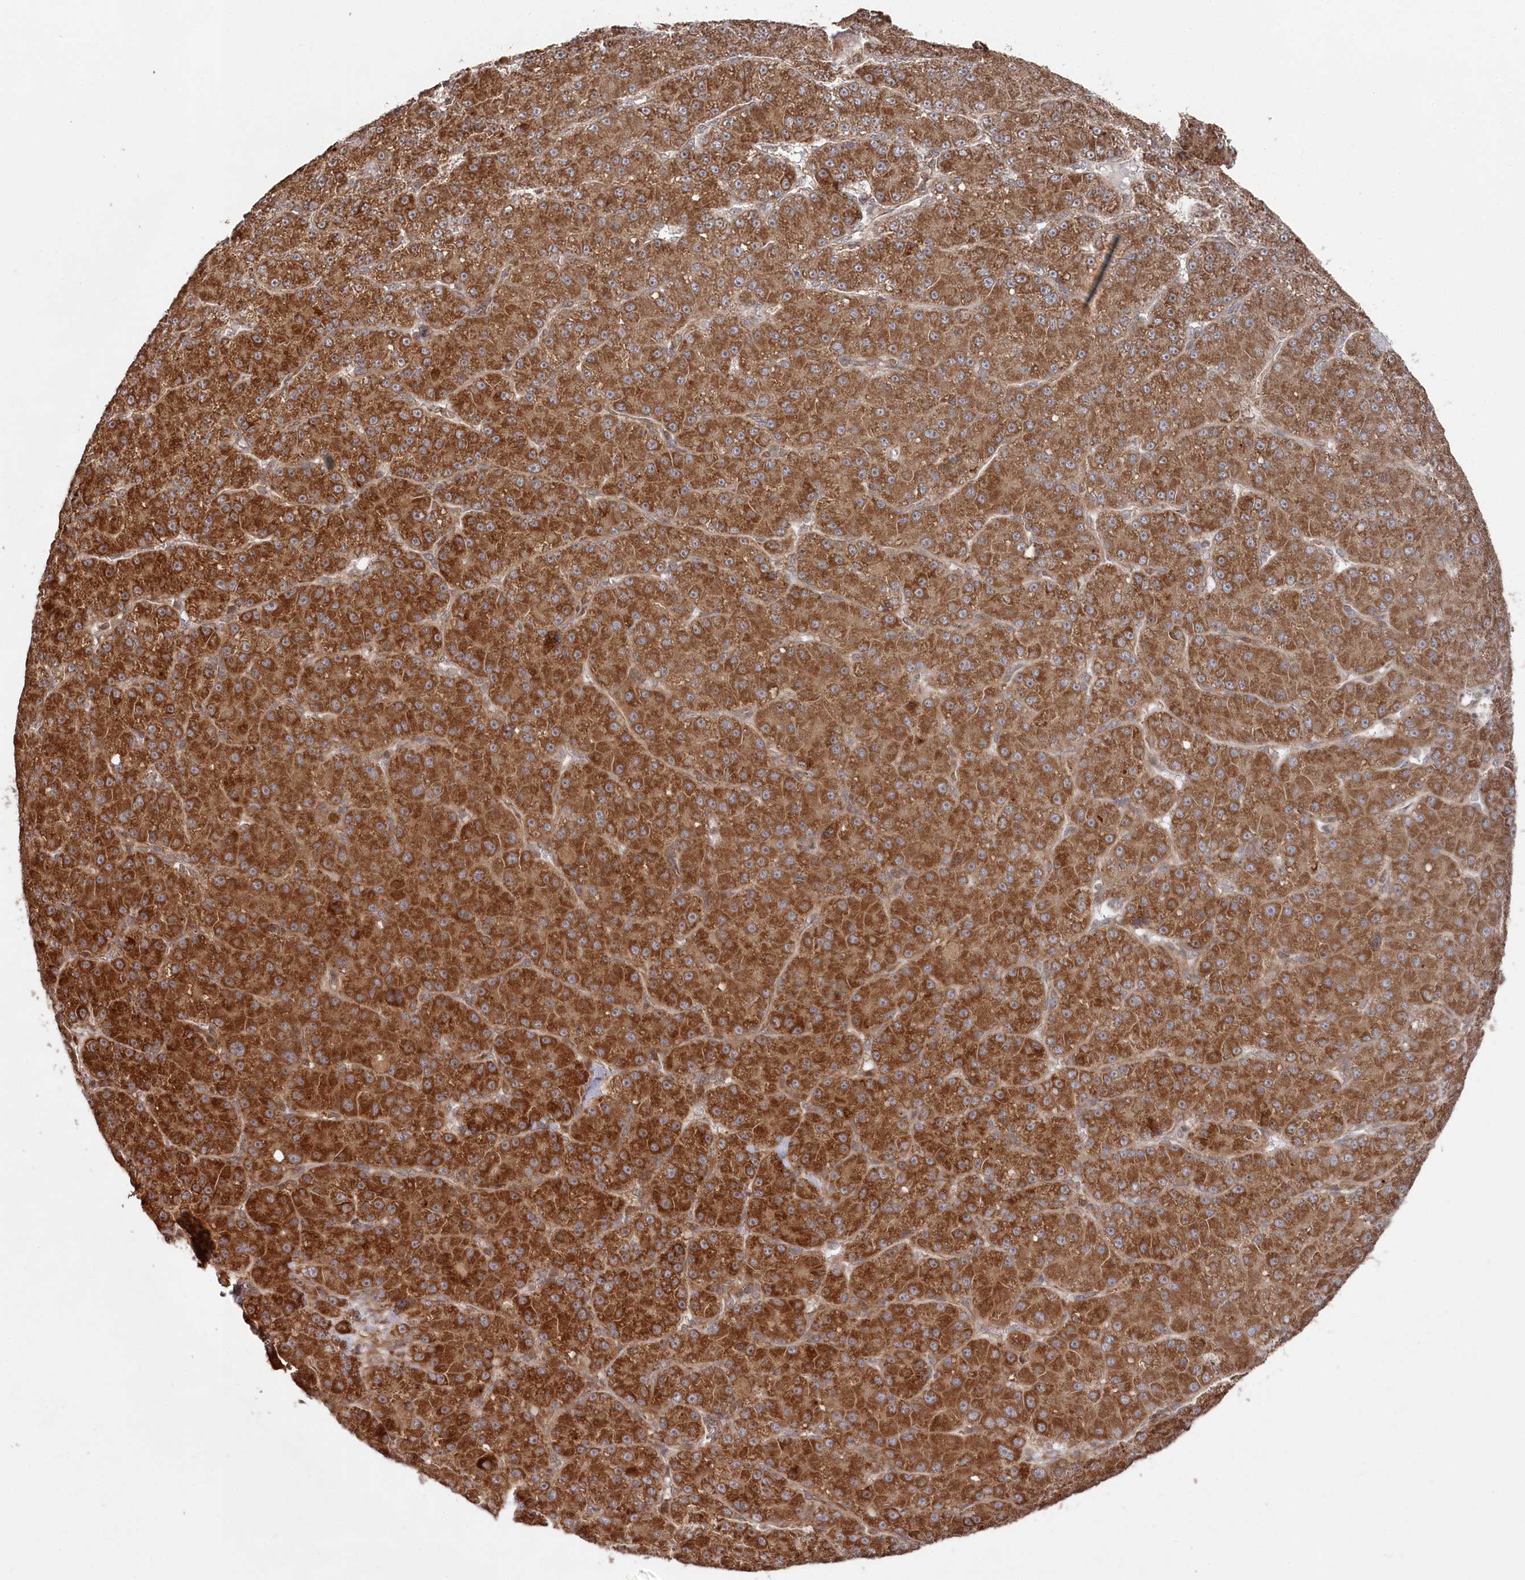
{"staining": {"intensity": "strong", "quantity": ">75%", "location": "cytoplasmic/membranous"}, "tissue": "liver cancer", "cell_type": "Tumor cells", "image_type": "cancer", "snomed": [{"axis": "morphology", "description": "Carcinoma, Hepatocellular, NOS"}, {"axis": "topography", "description": "Liver"}], "caption": "The histopathology image exhibits staining of liver cancer, revealing strong cytoplasmic/membranous protein positivity (brown color) within tumor cells.", "gene": "WAPL", "patient": {"sex": "male", "age": 67}}